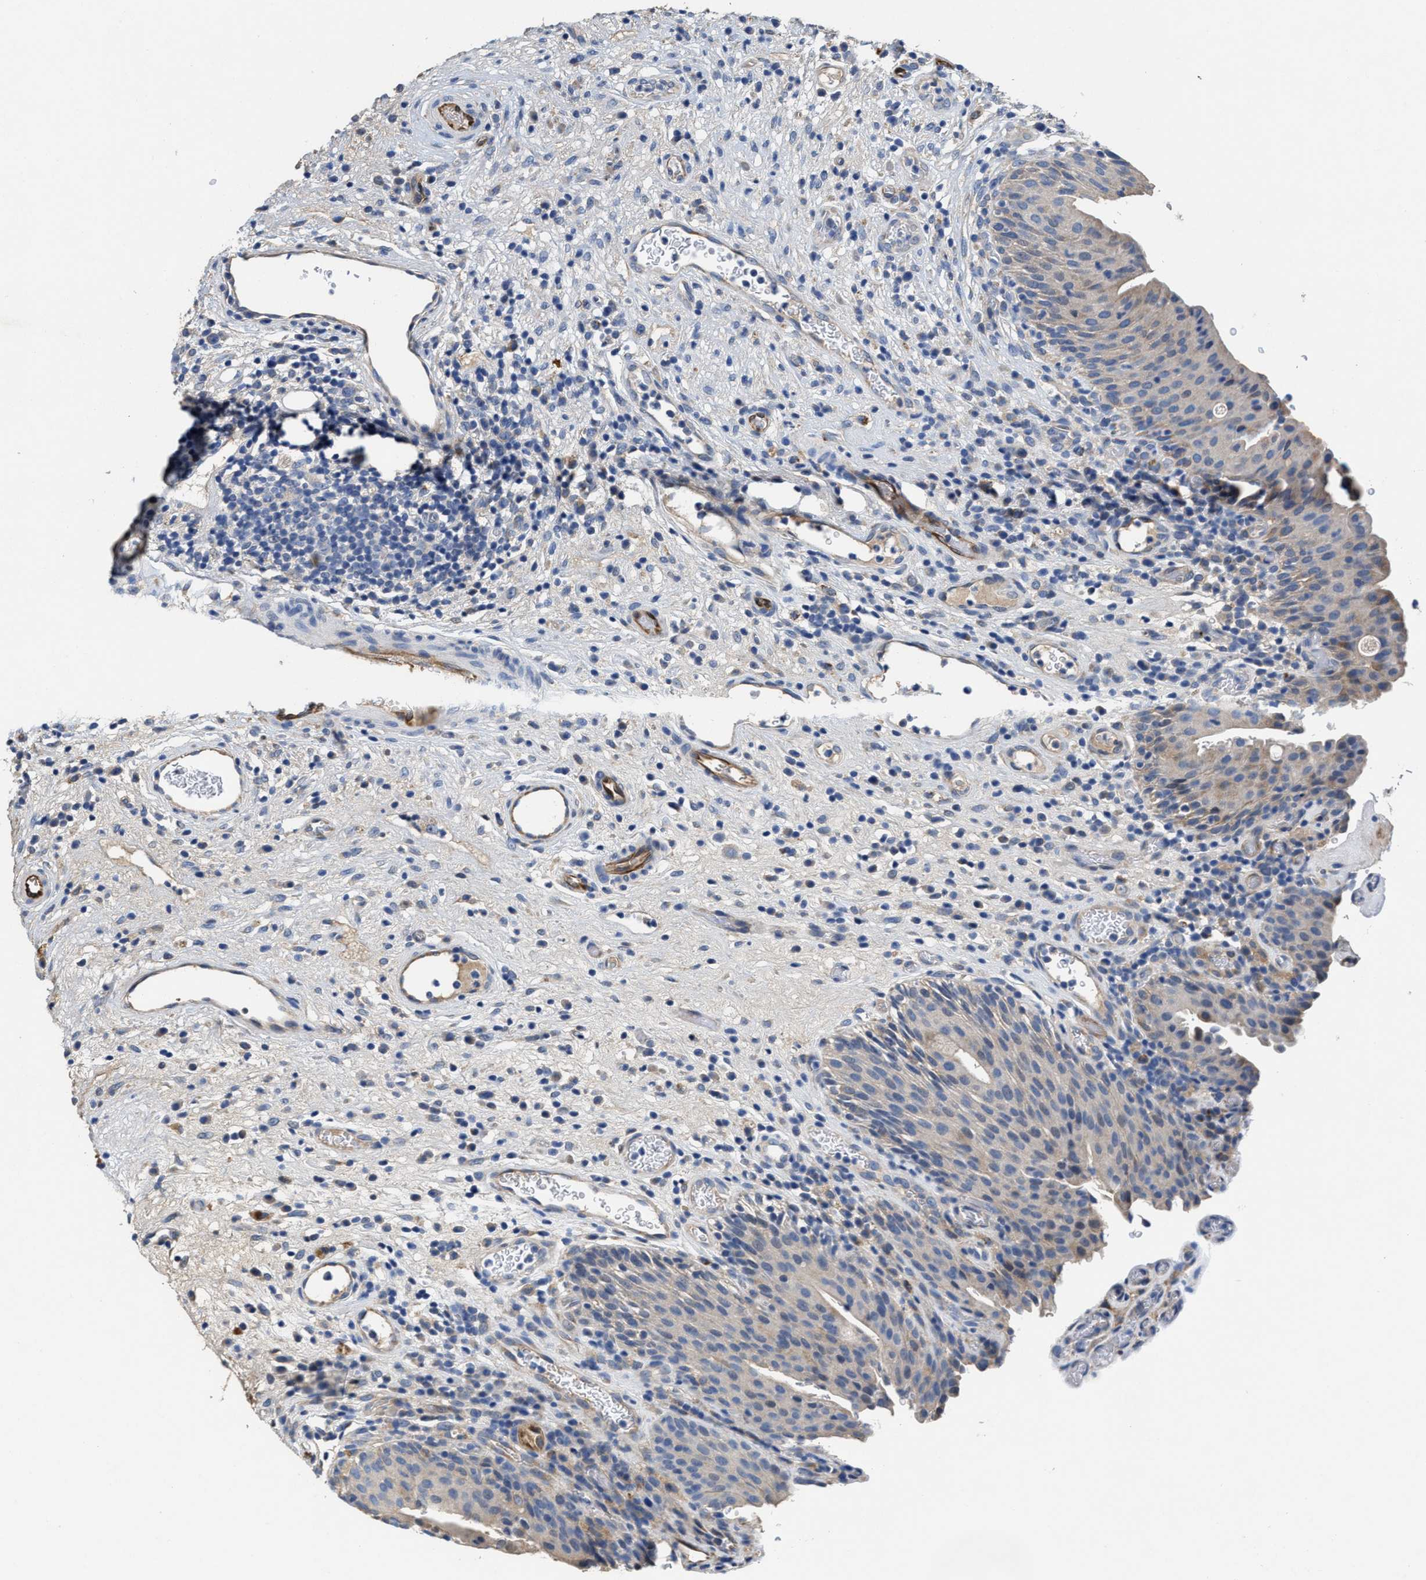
{"staining": {"intensity": "moderate", "quantity": "<25%", "location": "cytoplasmic/membranous"}, "tissue": "urothelial cancer", "cell_type": "Tumor cells", "image_type": "cancer", "snomed": [{"axis": "morphology", "description": "Urothelial carcinoma, High grade"}, {"axis": "topography", "description": "Urinary bladder"}], "caption": "This is a micrograph of immunohistochemistry staining of urothelial cancer, which shows moderate staining in the cytoplasmic/membranous of tumor cells.", "gene": "PEG10", "patient": {"sex": "male", "age": 74}}